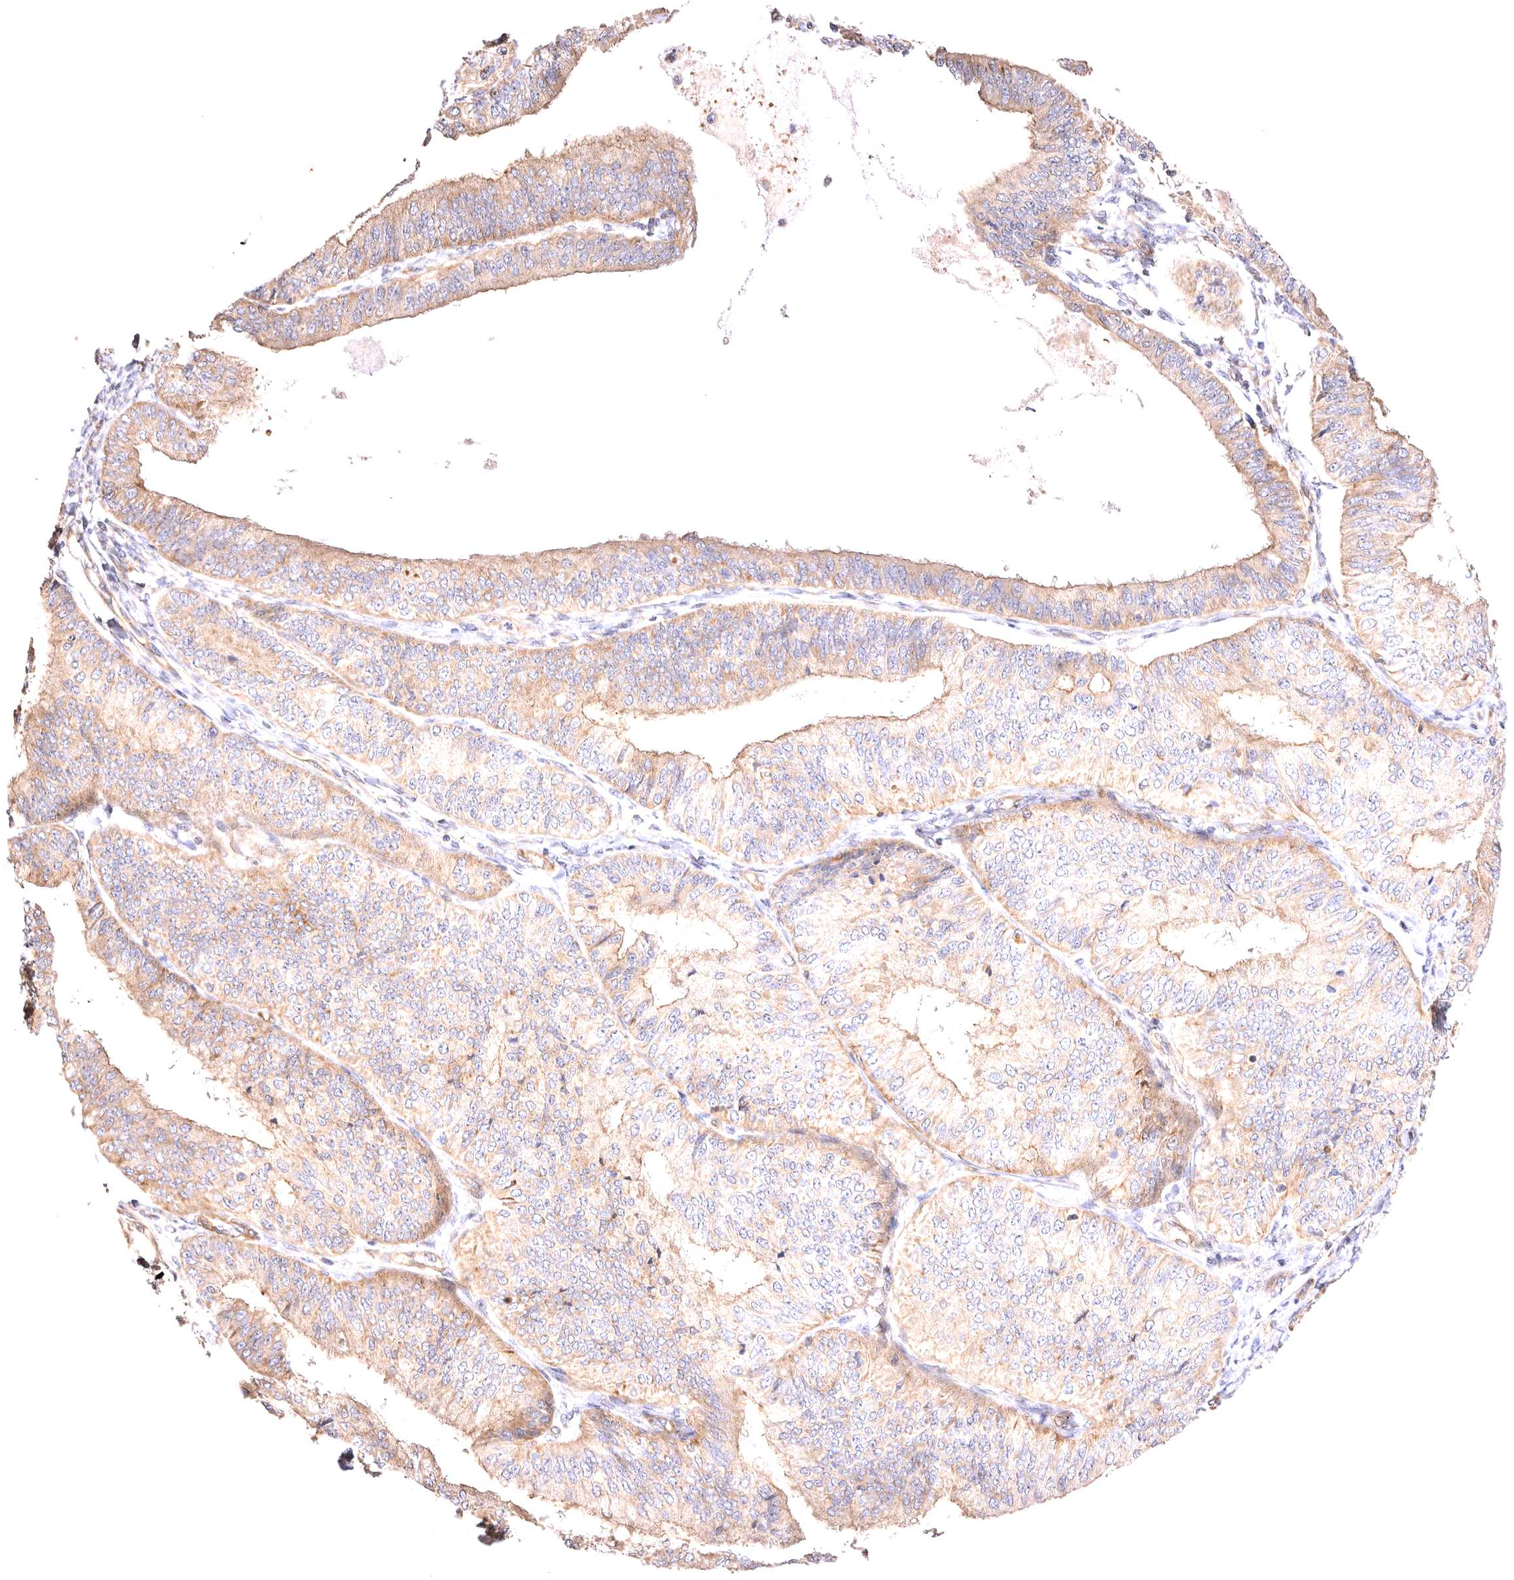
{"staining": {"intensity": "weak", "quantity": "25%-75%", "location": "cytoplasmic/membranous"}, "tissue": "endometrial cancer", "cell_type": "Tumor cells", "image_type": "cancer", "snomed": [{"axis": "morphology", "description": "Adenocarcinoma, NOS"}, {"axis": "topography", "description": "Endometrium"}], "caption": "Human adenocarcinoma (endometrial) stained with a brown dye exhibits weak cytoplasmic/membranous positive staining in approximately 25%-75% of tumor cells.", "gene": "VPS45", "patient": {"sex": "female", "age": 58}}